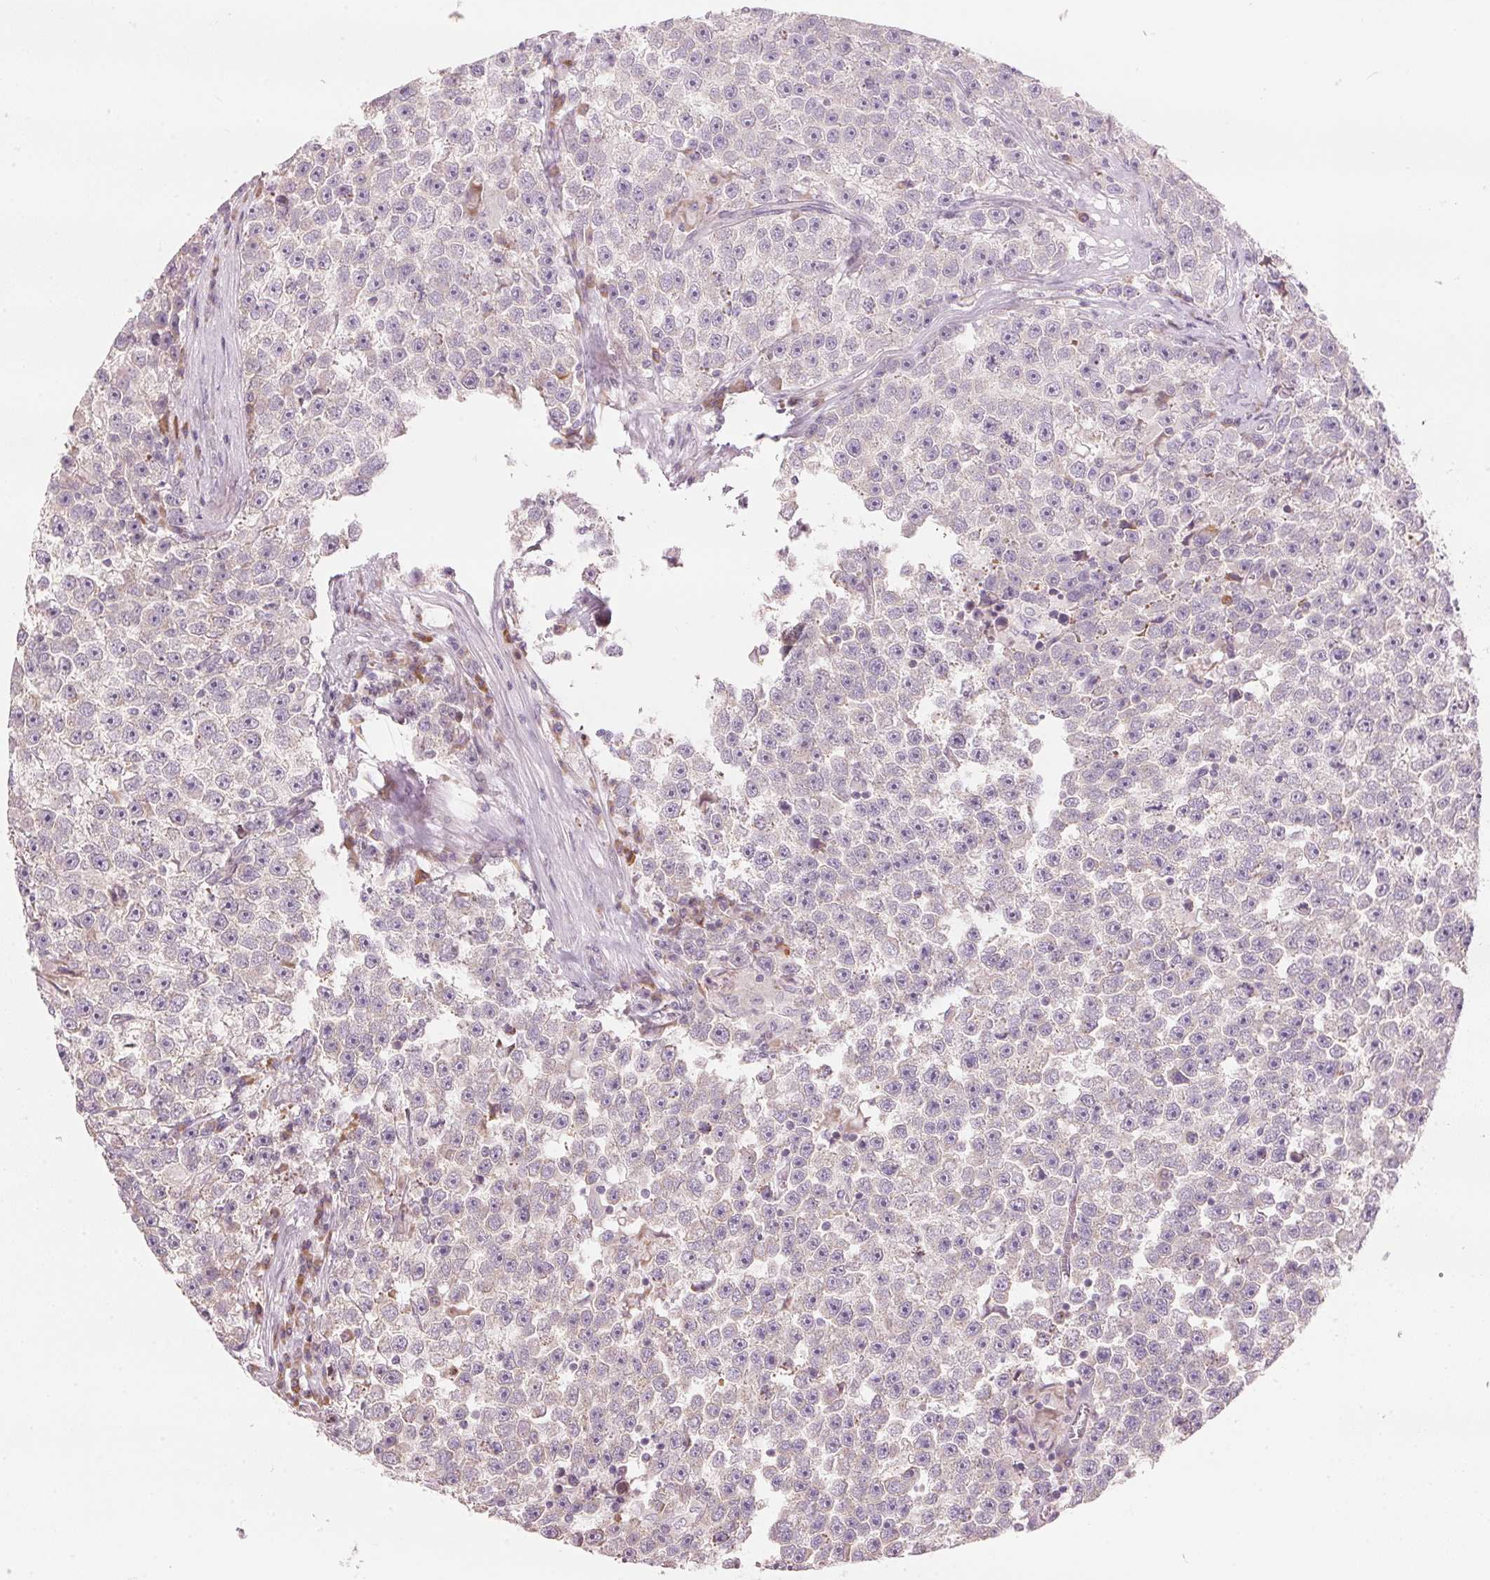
{"staining": {"intensity": "negative", "quantity": "none", "location": "none"}, "tissue": "testis cancer", "cell_type": "Tumor cells", "image_type": "cancer", "snomed": [{"axis": "morphology", "description": "Seminoma, NOS"}, {"axis": "topography", "description": "Testis"}], "caption": "DAB (3,3'-diaminobenzidine) immunohistochemical staining of human testis seminoma shows no significant staining in tumor cells.", "gene": "GNMT", "patient": {"sex": "male", "age": 31}}